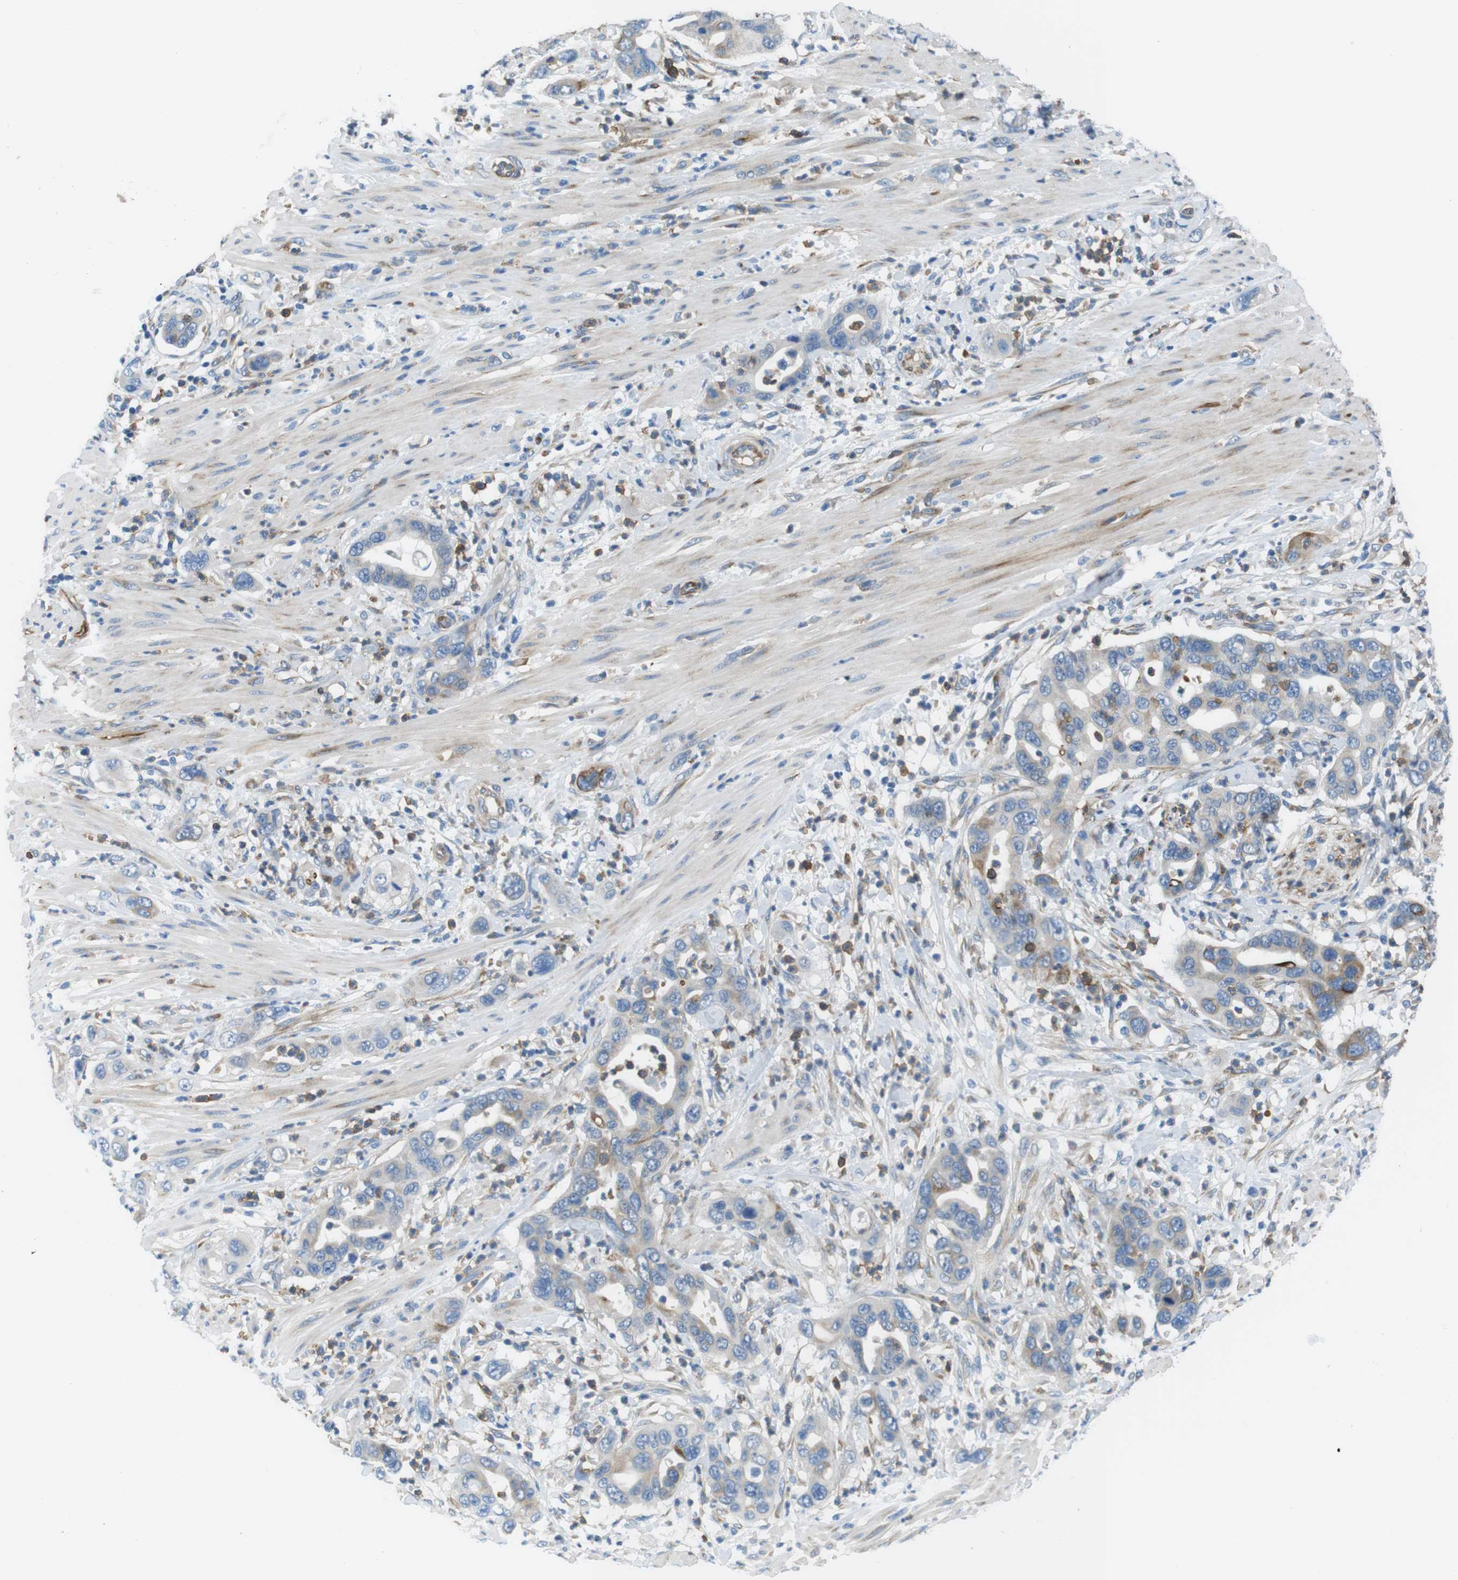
{"staining": {"intensity": "weak", "quantity": "25%-75%", "location": "cytoplasmic/membranous"}, "tissue": "pancreatic cancer", "cell_type": "Tumor cells", "image_type": "cancer", "snomed": [{"axis": "morphology", "description": "Adenocarcinoma, NOS"}, {"axis": "topography", "description": "Pancreas"}], "caption": "This is an image of immunohistochemistry (IHC) staining of pancreatic cancer (adenocarcinoma), which shows weak staining in the cytoplasmic/membranous of tumor cells.", "gene": "EMP2", "patient": {"sex": "female", "age": 71}}